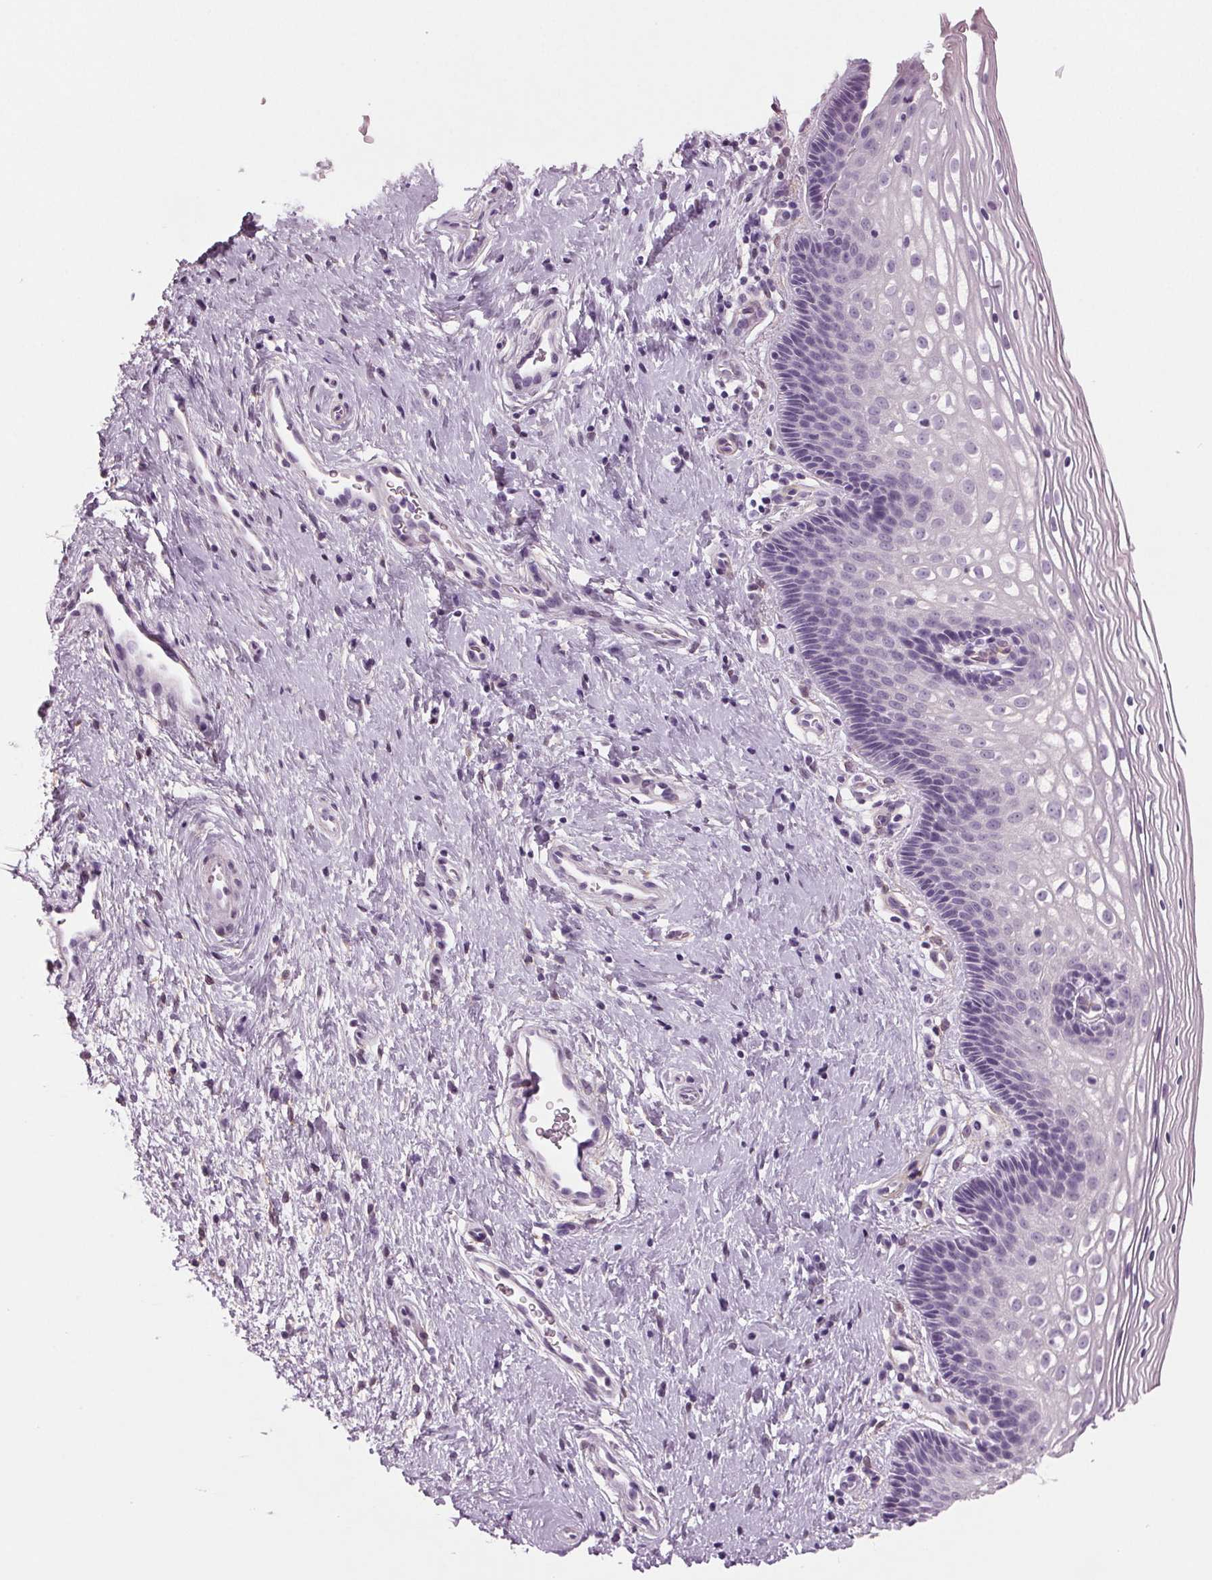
{"staining": {"intensity": "negative", "quantity": "none", "location": "none"}, "tissue": "cervix", "cell_type": "Glandular cells", "image_type": "normal", "snomed": [{"axis": "morphology", "description": "Normal tissue, NOS"}, {"axis": "topography", "description": "Cervix"}], "caption": "Immunohistochemistry histopathology image of normal human cervix stained for a protein (brown), which reveals no expression in glandular cells.", "gene": "BHLHE22", "patient": {"sex": "female", "age": 34}}